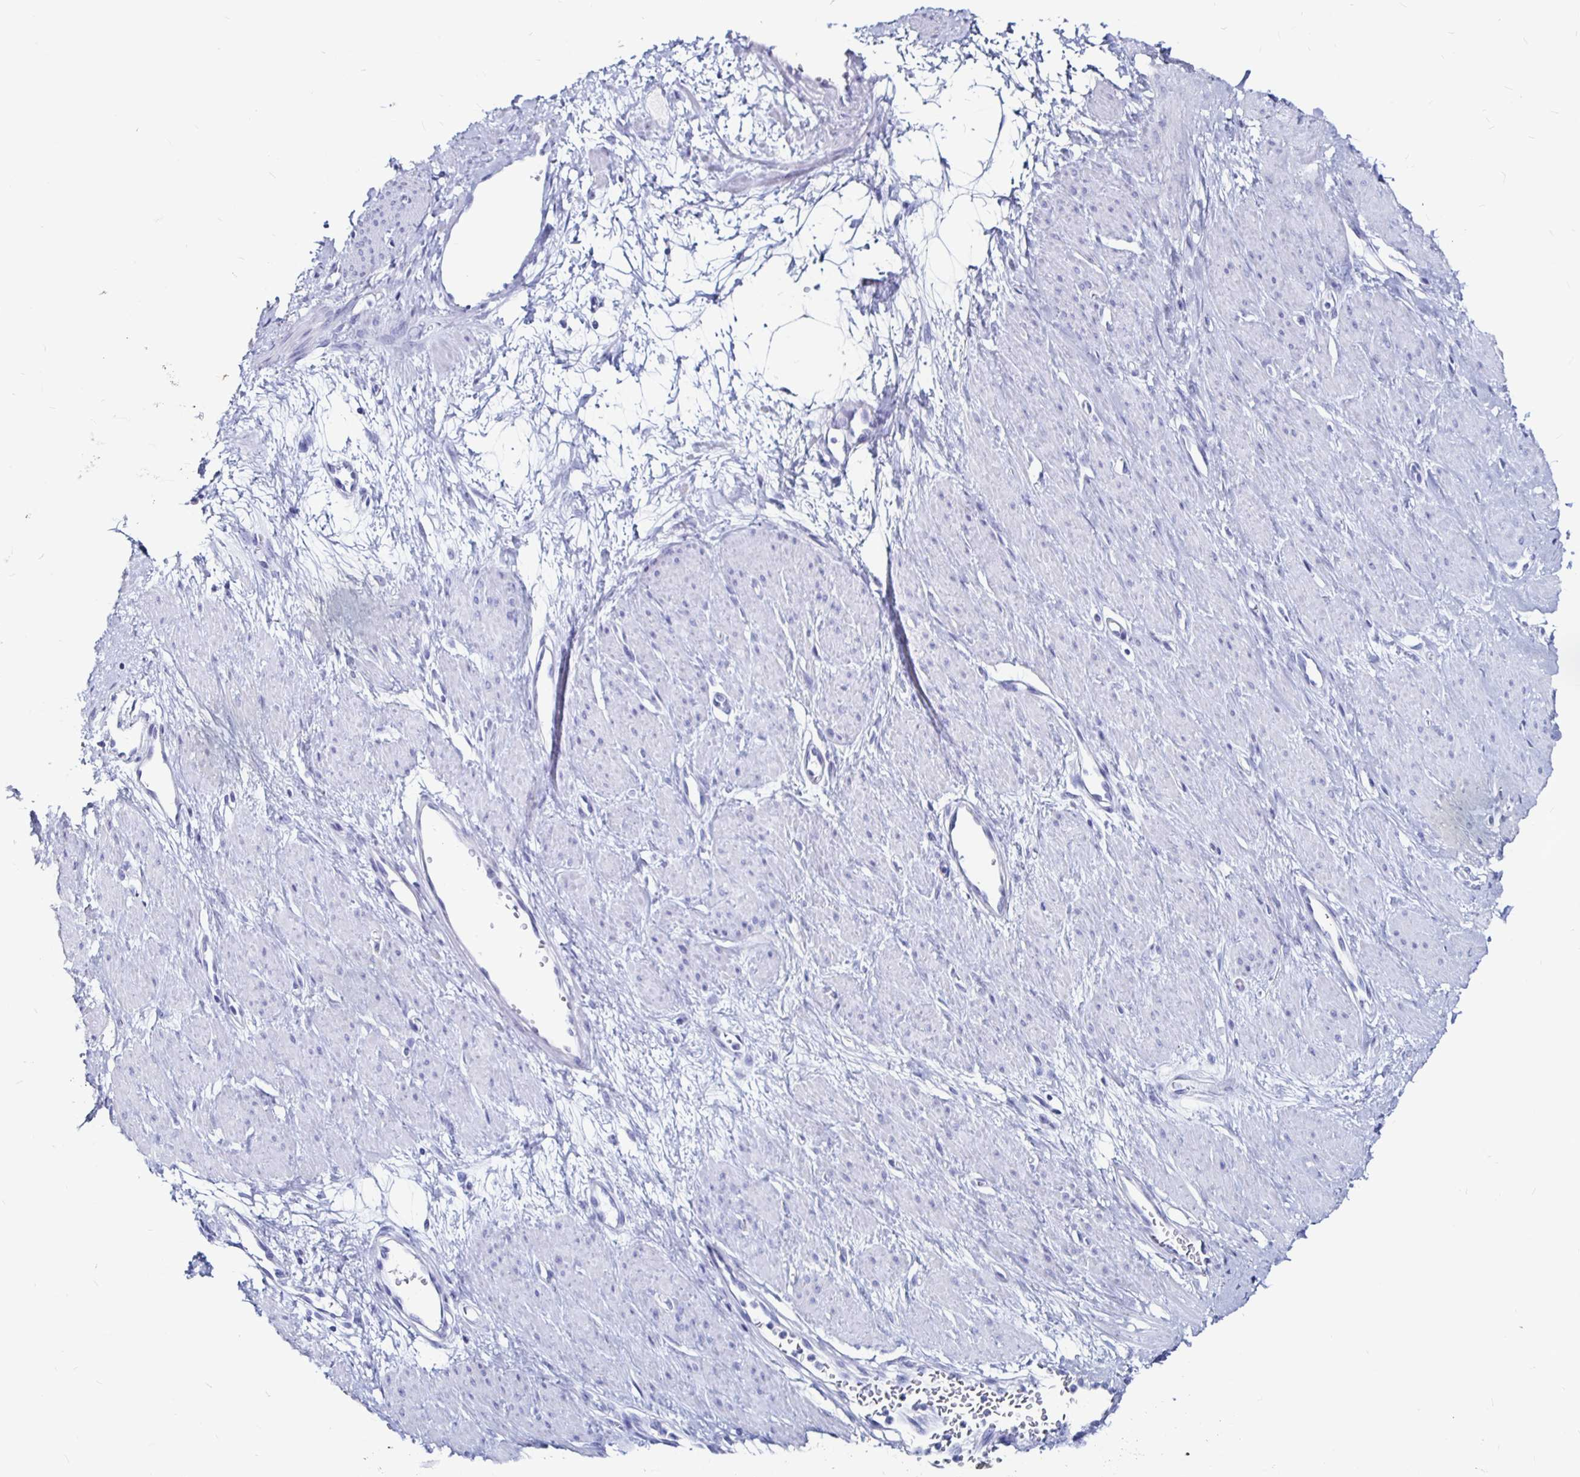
{"staining": {"intensity": "negative", "quantity": "none", "location": "none"}, "tissue": "smooth muscle", "cell_type": "Smooth muscle cells", "image_type": "normal", "snomed": [{"axis": "morphology", "description": "Normal tissue, NOS"}, {"axis": "topography", "description": "Smooth muscle"}, {"axis": "topography", "description": "Uterus"}], "caption": "Human smooth muscle stained for a protein using immunohistochemistry (IHC) exhibits no expression in smooth muscle cells.", "gene": "LUZP4", "patient": {"sex": "female", "age": 39}}